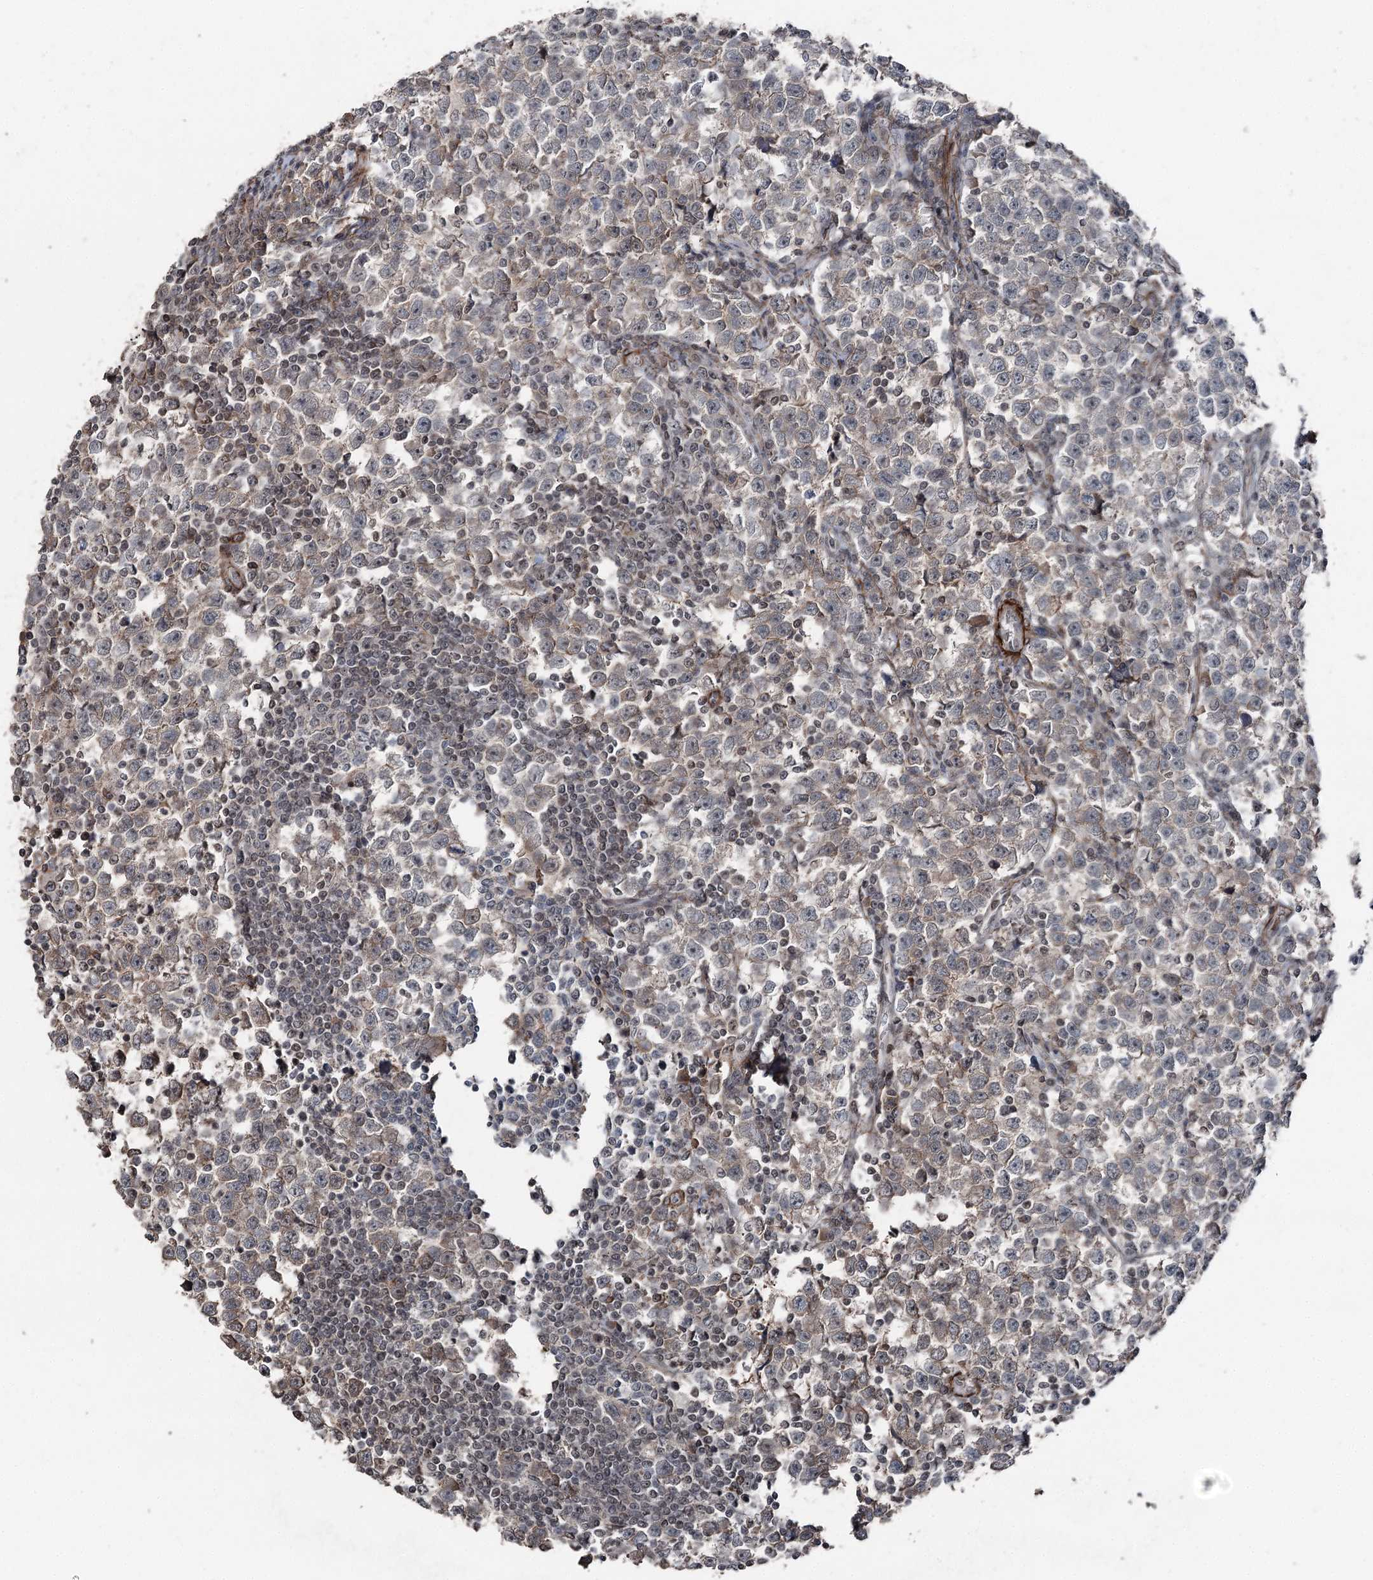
{"staining": {"intensity": "weak", "quantity": "<25%", "location": "cytoplasmic/membranous"}, "tissue": "testis cancer", "cell_type": "Tumor cells", "image_type": "cancer", "snomed": [{"axis": "morphology", "description": "Normal tissue, NOS"}, {"axis": "morphology", "description": "Seminoma, NOS"}, {"axis": "topography", "description": "Testis"}], "caption": "A high-resolution photomicrograph shows immunohistochemistry (IHC) staining of testis seminoma, which exhibits no significant staining in tumor cells.", "gene": "CCDC82", "patient": {"sex": "male", "age": 43}}